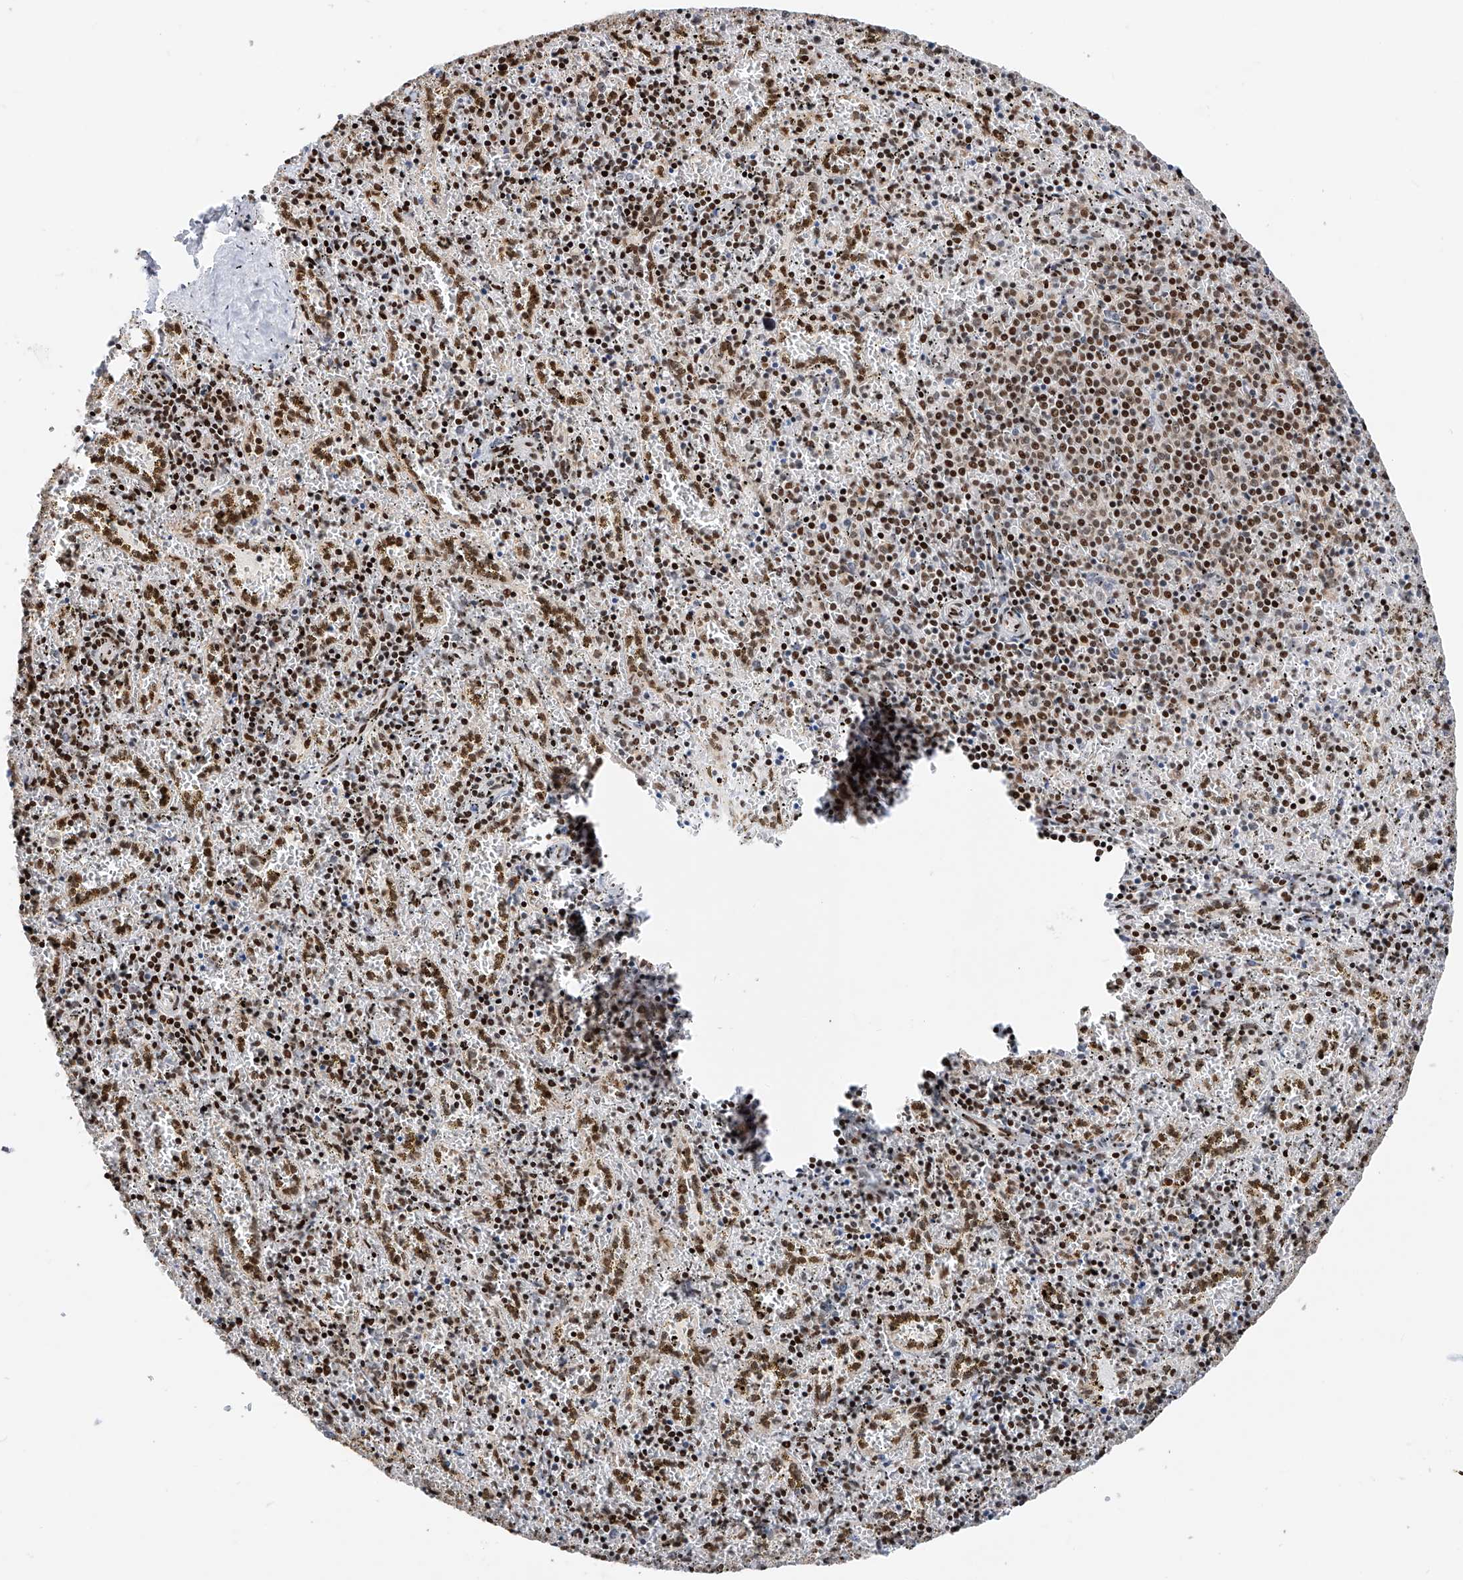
{"staining": {"intensity": "moderate", "quantity": "25%-75%", "location": "nuclear"}, "tissue": "spleen", "cell_type": "Cells in red pulp", "image_type": "normal", "snomed": [{"axis": "morphology", "description": "Normal tissue, NOS"}, {"axis": "topography", "description": "Spleen"}], "caption": "Immunohistochemistry staining of benign spleen, which exhibits medium levels of moderate nuclear expression in approximately 25%-75% of cells in red pulp indicating moderate nuclear protein expression. The staining was performed using DAB (brown) for protein detection and nuclei were counterstained in hematoxylin (blue).", "gene": "SRSF6", "patient": {"sex": "male", "age": 11}}